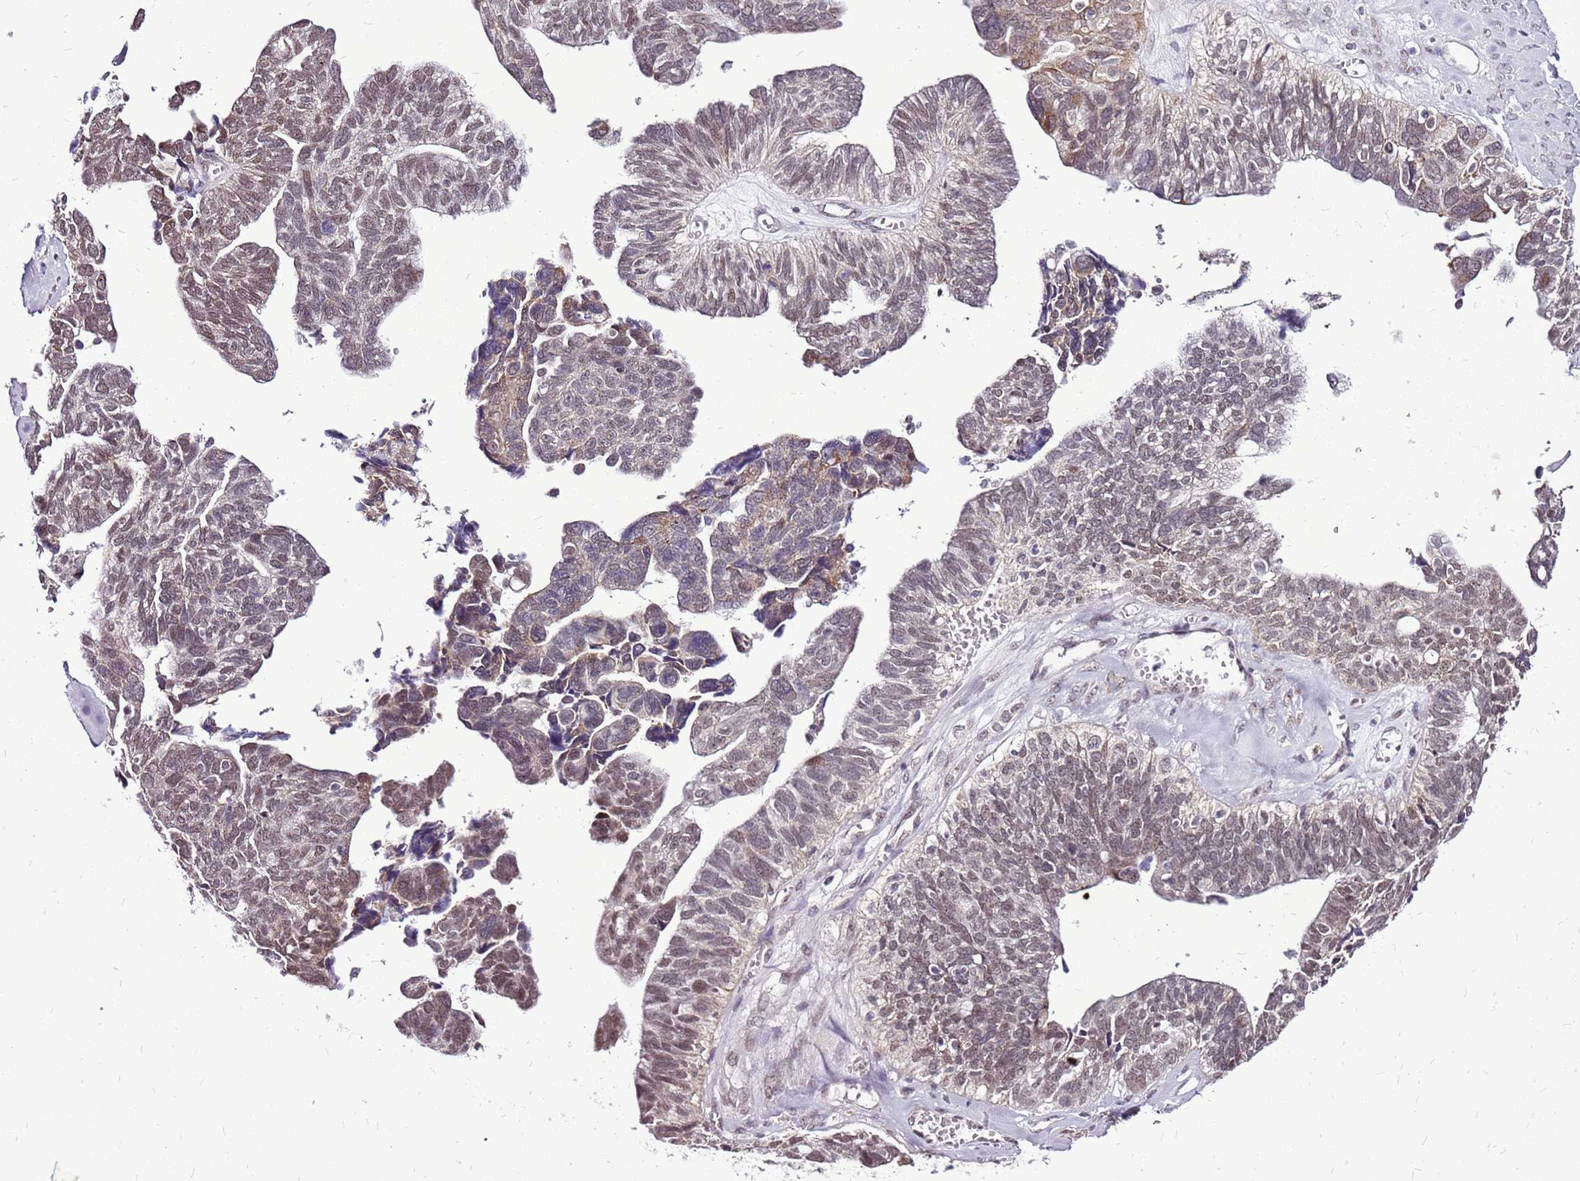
{"staining": {"intensity": "moderate", "quantity": ">75%", "location": "nuclear"}, "tissue": "ovarian cancer", "cell_type": "Tumor cells", "image_type": "cancer", "snomed": [{"axis": "morphology", "description": "Cystadenocarcinoma, serous, NOS"}, {"axis": "topography", "description": "Ovary"}], "caption": "Moderate nuclear protein positivity is appreciated in about >75% of tumor cells in ovarian cancer (serous cystadenocarcinoma).", "gene": "CCDC166", "patient": {"sex": "female", "age": 79}}